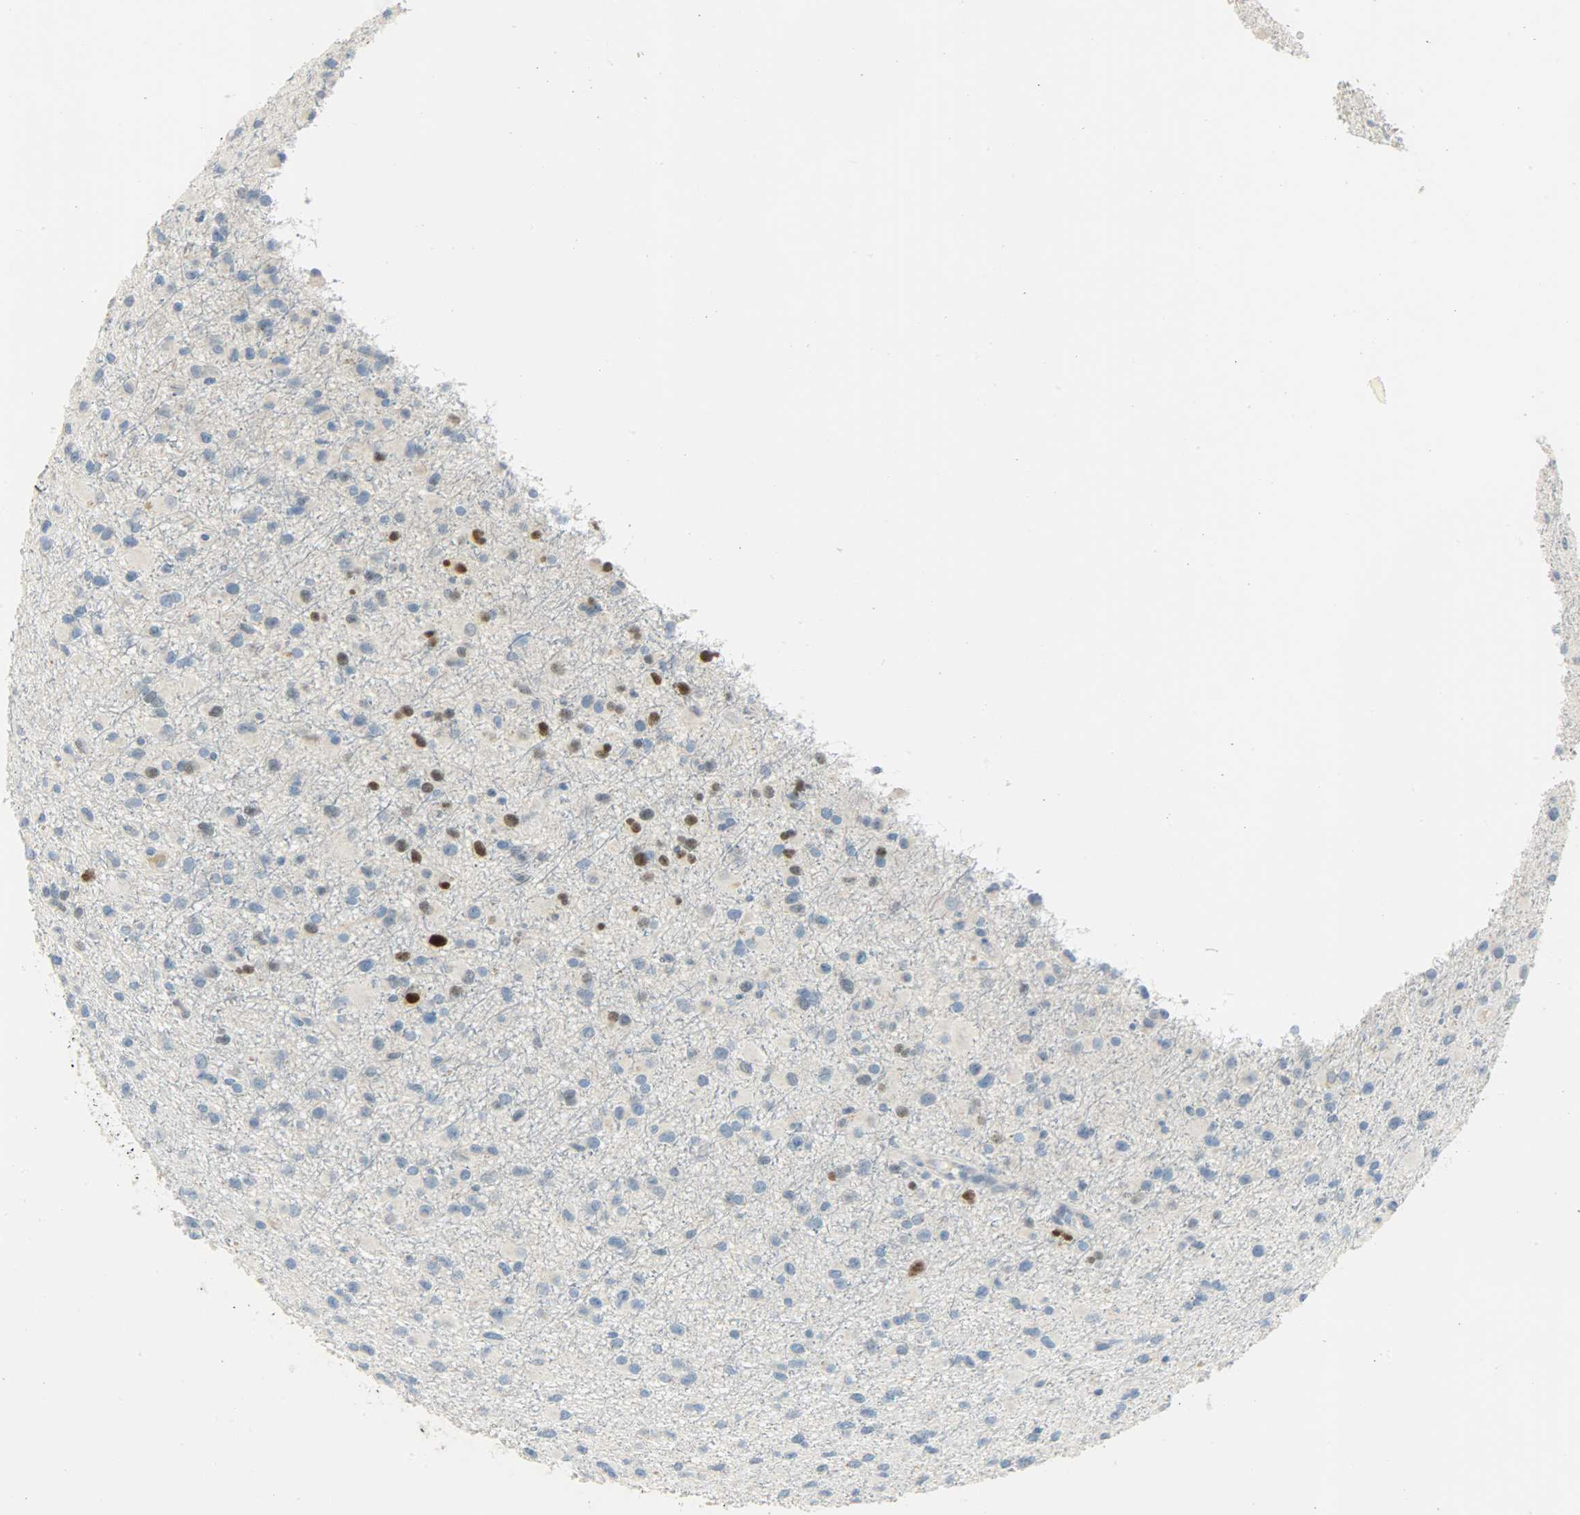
{"staining": {"intensity": "moderate", "quantity": "<25%", "location": "nuclear"}, "tissue": "glioma", "cell_type": "Tumor cells", "image_type": "cancer", "snomed": [{"axis": "morphology", "description": "Glioma, malignant, Low grade"}, {"axis": "topography", "description": "Brain"}], "caption": "An IHC histopathology image of tumor tissue is shown. Protein staining in brown labels moderate nuclear positivity in glioma within tumor cells.", "gene": "JUNB", "patient": {"sex": "male", "age": 42}}